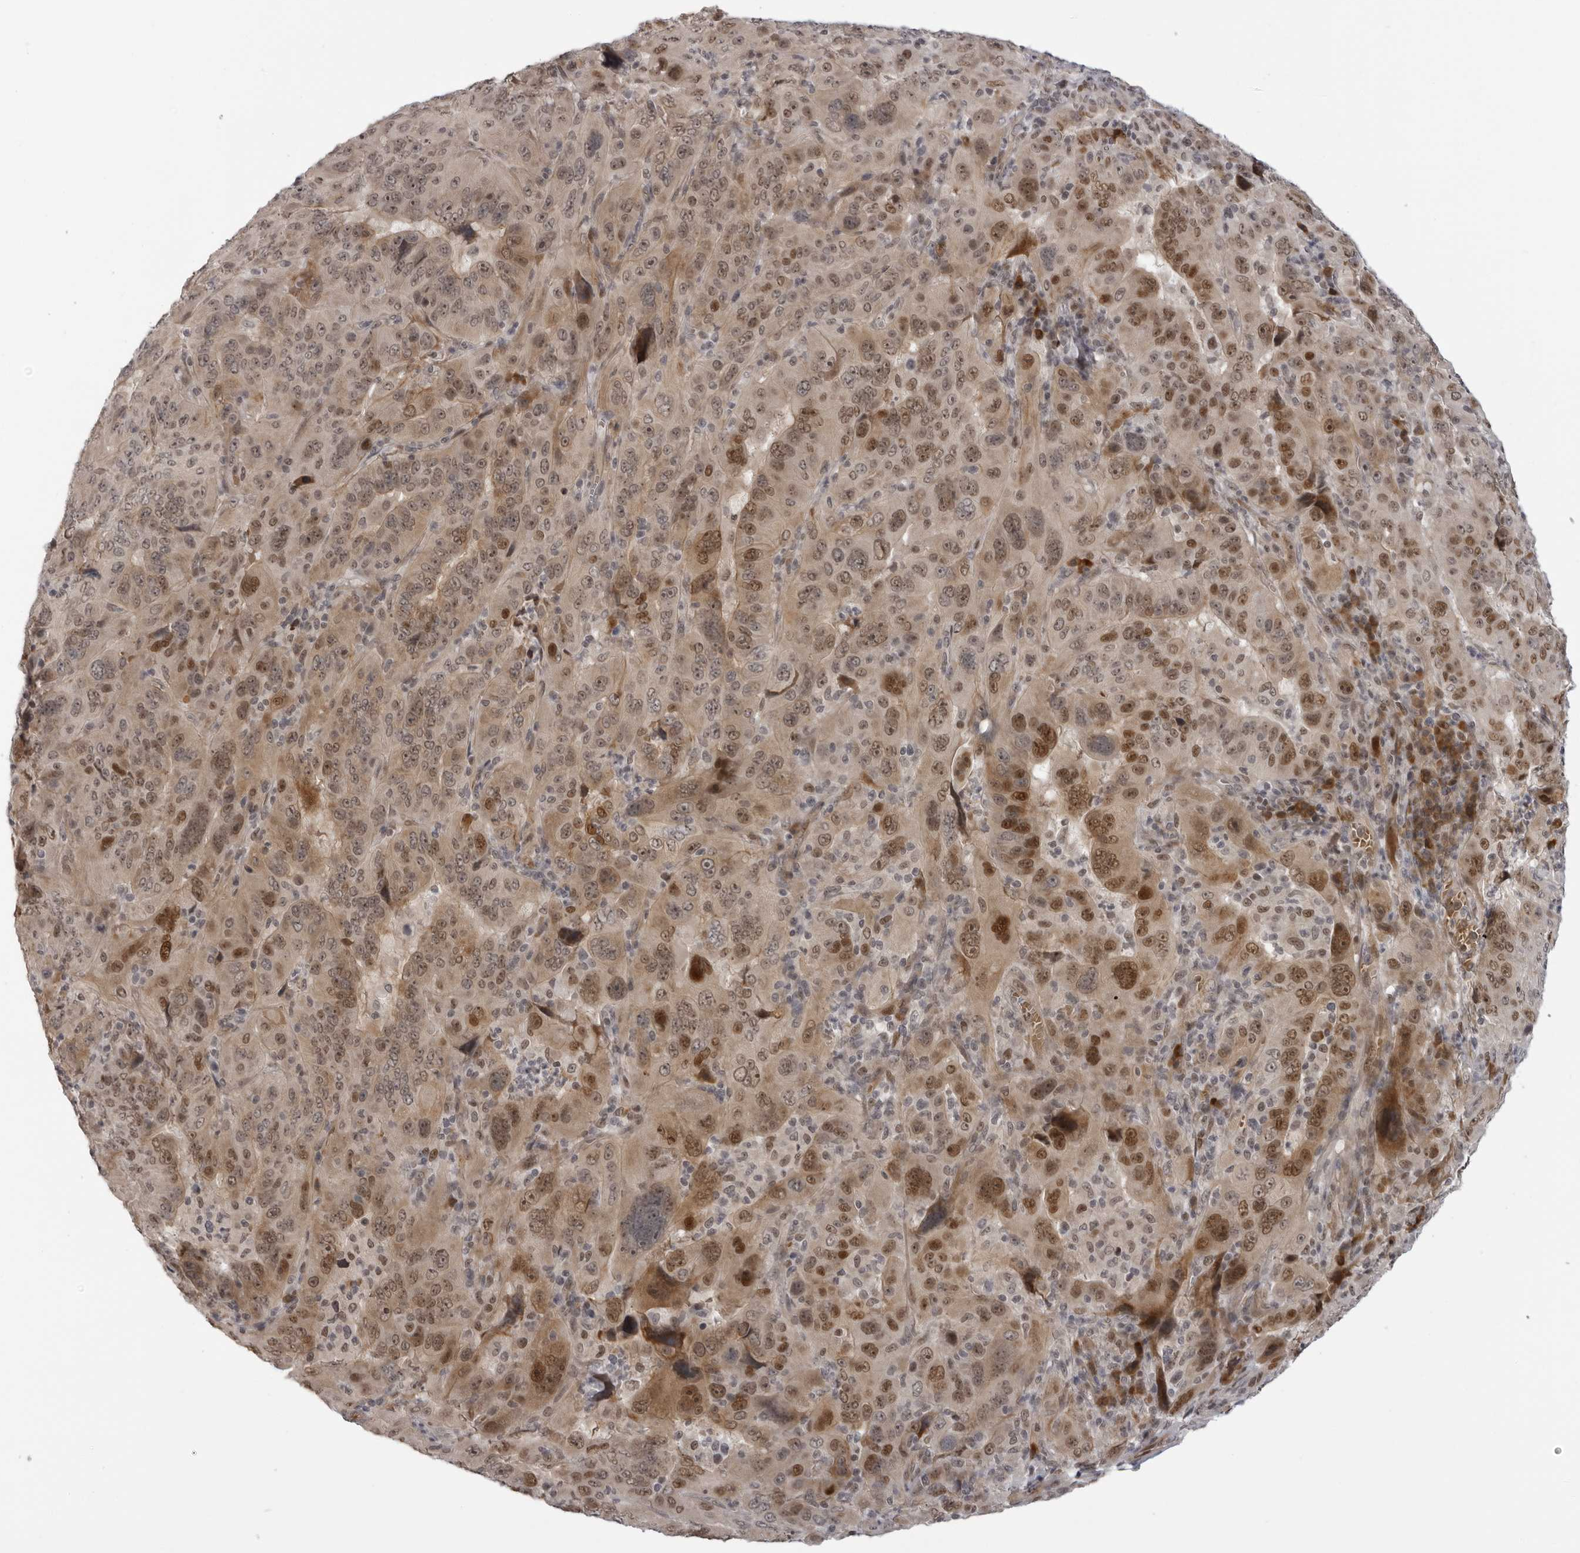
{"staining": {"intensity": "moderate", "quantity": ">75%", "location": "cytoplasmic/membranous,nuclear"}, "tissue": "pancreatic cancer", "cell_type": "Tumor cells", "image_type": "cancer", "snomed": [{"axis": "morphology", "description": "Adenocarcinoma, NOS"}, {"axis": "topography", "description": "Pancreas"}], "caption": "Immunohistochemical staining of pancreatic cancer (adenocarcinoma) demonstrates medium levels of moderate cytoplasmic/membranous and nuclear protein positivity in about >75% of tumor cells.", "gene": "ALPK2", "patient": {"sex": "male", "age": 63}}